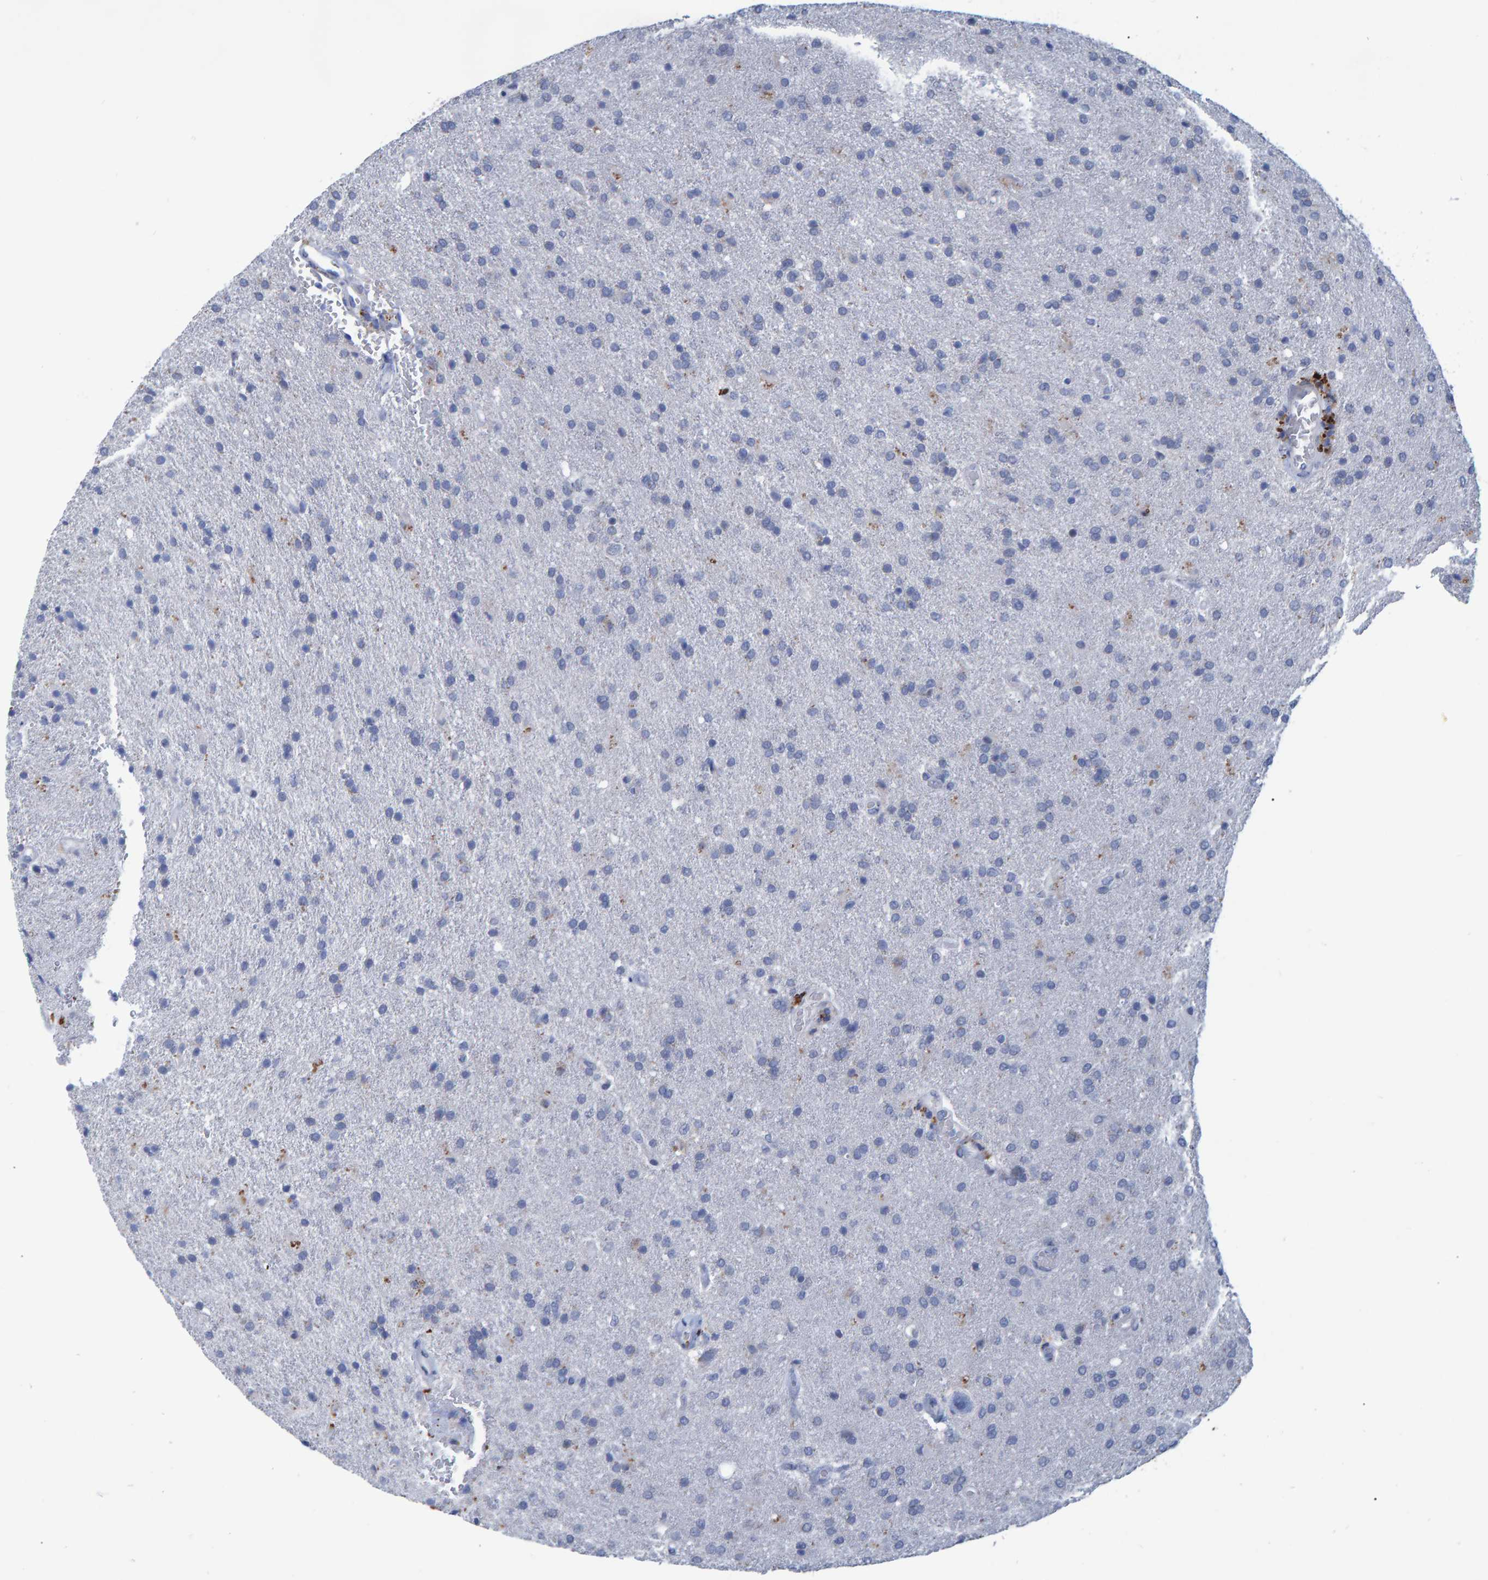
{"staining": {"intensity": "negative", "quantity": "none", "location": "none"}, "tissue": "glioma", "cell_type": "Tumor cells", "image_type": "cancer", "snomed": [{"axis": "morphology", "description": "Glioma, malignant, High grade"}, {"axis": "topography", "description": "Brain"}], "caption": "Glioma stained for a protein using IHC shows no expression tumor cells.", "gene": "PROCA1", "patient": {"sex": "male", "age": 72}}